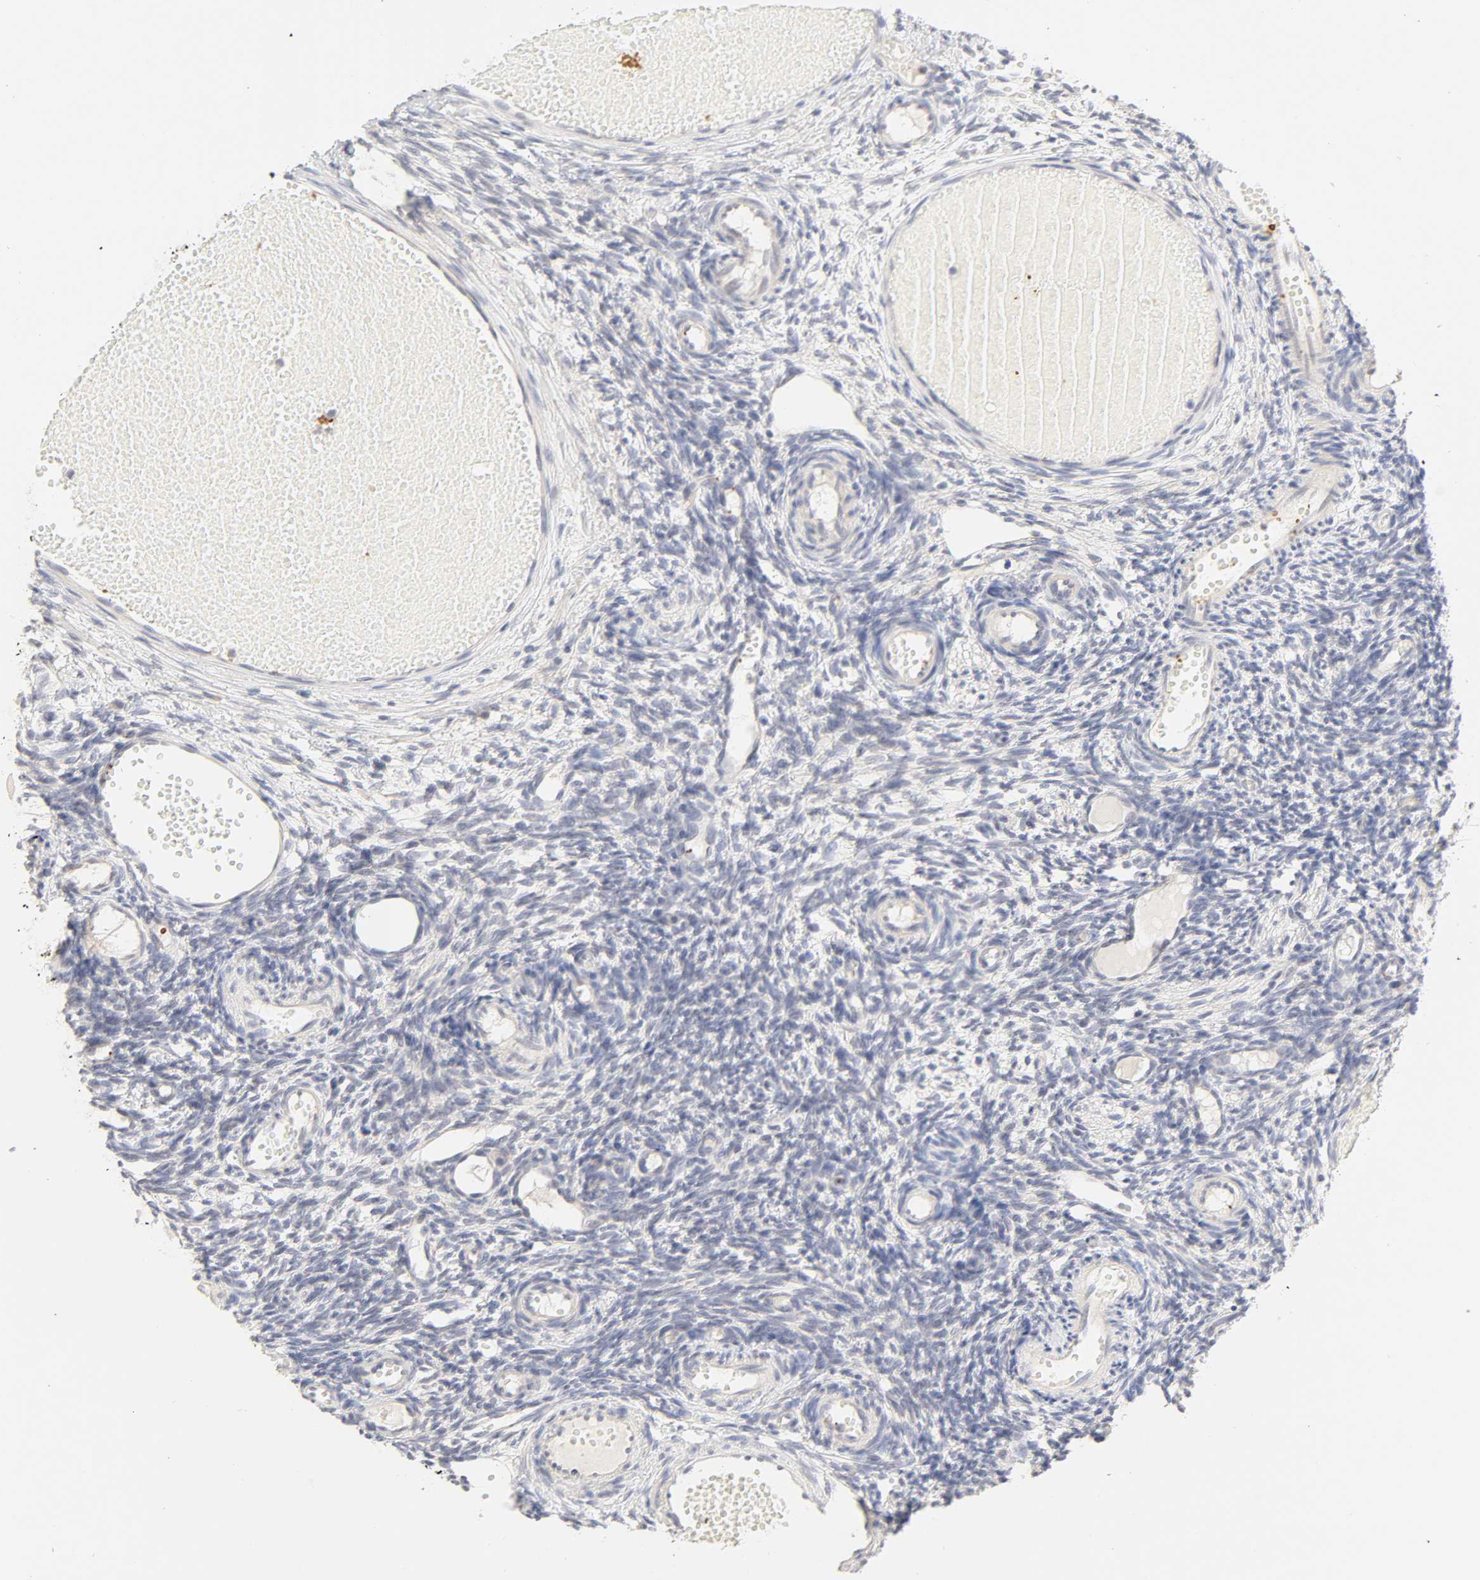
{"staining": {"intensity": "negative", "quantity": "none", "location": "none"}, "tissue": "ovary", "cell_type": "Ovarian stroma cells", "image_type": "normal", "snomed": [{"axis": "morphology", "description": "Normal tissue, NOS"}, {"axis": "topography", "description": "Ovary"}], "caption": "An image of ovary stained for a protein exhibits no brown staining in ovarian stroma cells.", "gene": "CYP4B1", "patient": {"sex": "female", "age": 35}}